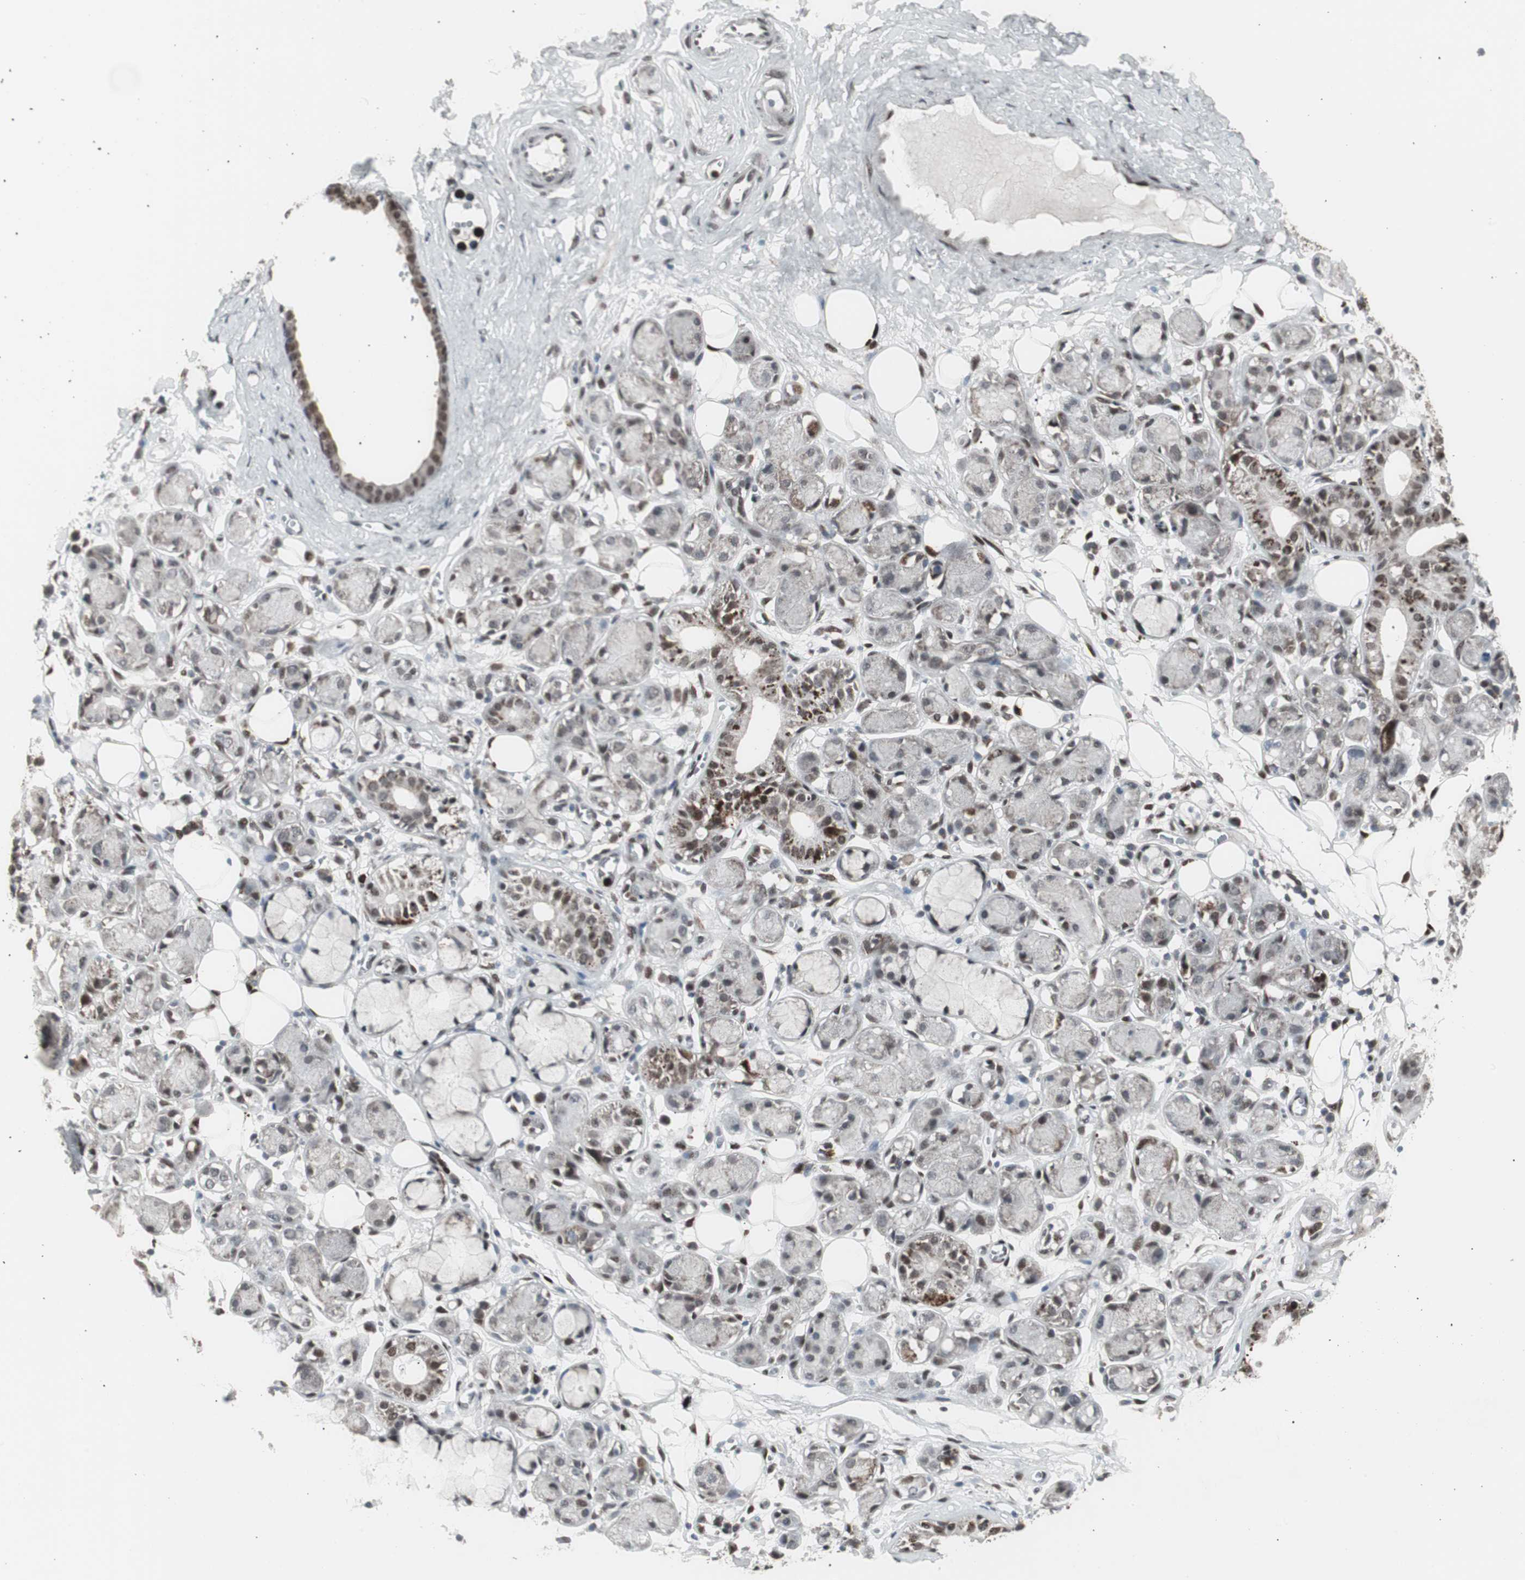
{"staining": {"intensity": "moderate", "quantity": ">75%", "location": "nuclear"}, "tissue": "adipose tissue", "cell_type": "Adipocytes", "image_type": "normal", "snomed": [{"axis": "morphology", "description": "Normal tissue, NOS"}, {"axis": "morphology", "description": "Inflammation, NOS"}, {"axis": "topography", "description": "Vascular tissue"}, {"axis": "topography", "description": "Salivary gland"}], "caption": "Protein positivity by immunohistochemistry exhibits moderate nuclear staining in approximately >75% of adipocytes in unremarkable adipose tissue. Using DAB (3,3'-diaminobenzidine) (brown) and hematoxylin (blue) stains, captured at high magnification using brightfield microscopy.", "gene": "RXRA", "patient": {"sex": "female", "age": 75}}